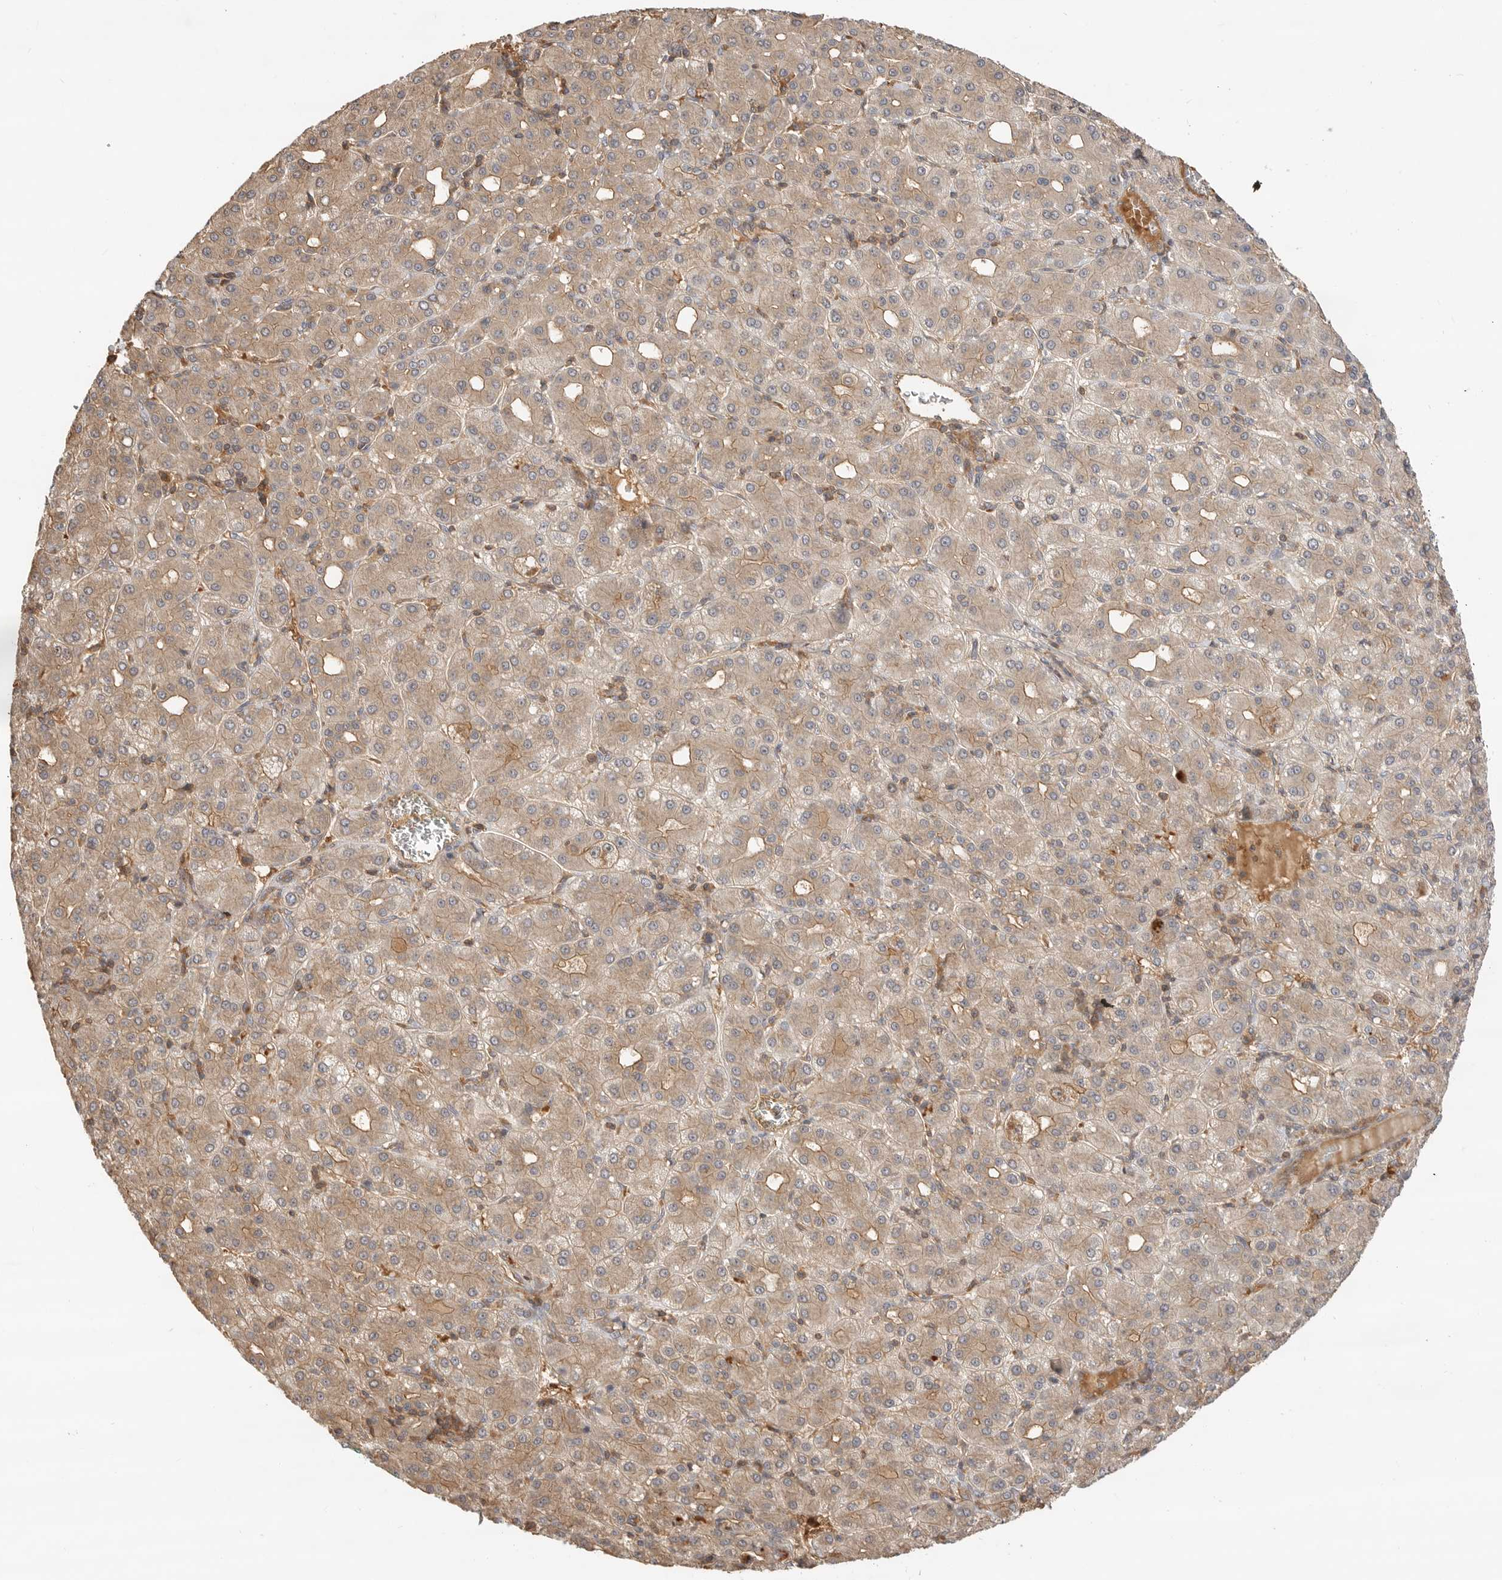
{"staining": {"intensity": "weak", "quantity": ">75%", "location": "cytoplasmic/membranous"}, "tissue": "liver cancer", "cell_type": "Tumor cells", "image_type": "cancer", "snomed": [{"axis": "morphology", "description": "Carcinoma, Hepatocellular, NOS"}, {"axis": "topography", "description": "Liver"}], "caption": "Protein expression analysis of human liver cancer reveals weak cytoplasmic/membranous positivity in about >75% of tumor cells. (DAB IHC with brightfield microscopy, high magnification).", "gene": "CLDN12", "patient": {"sex": "male", "age": 65}}